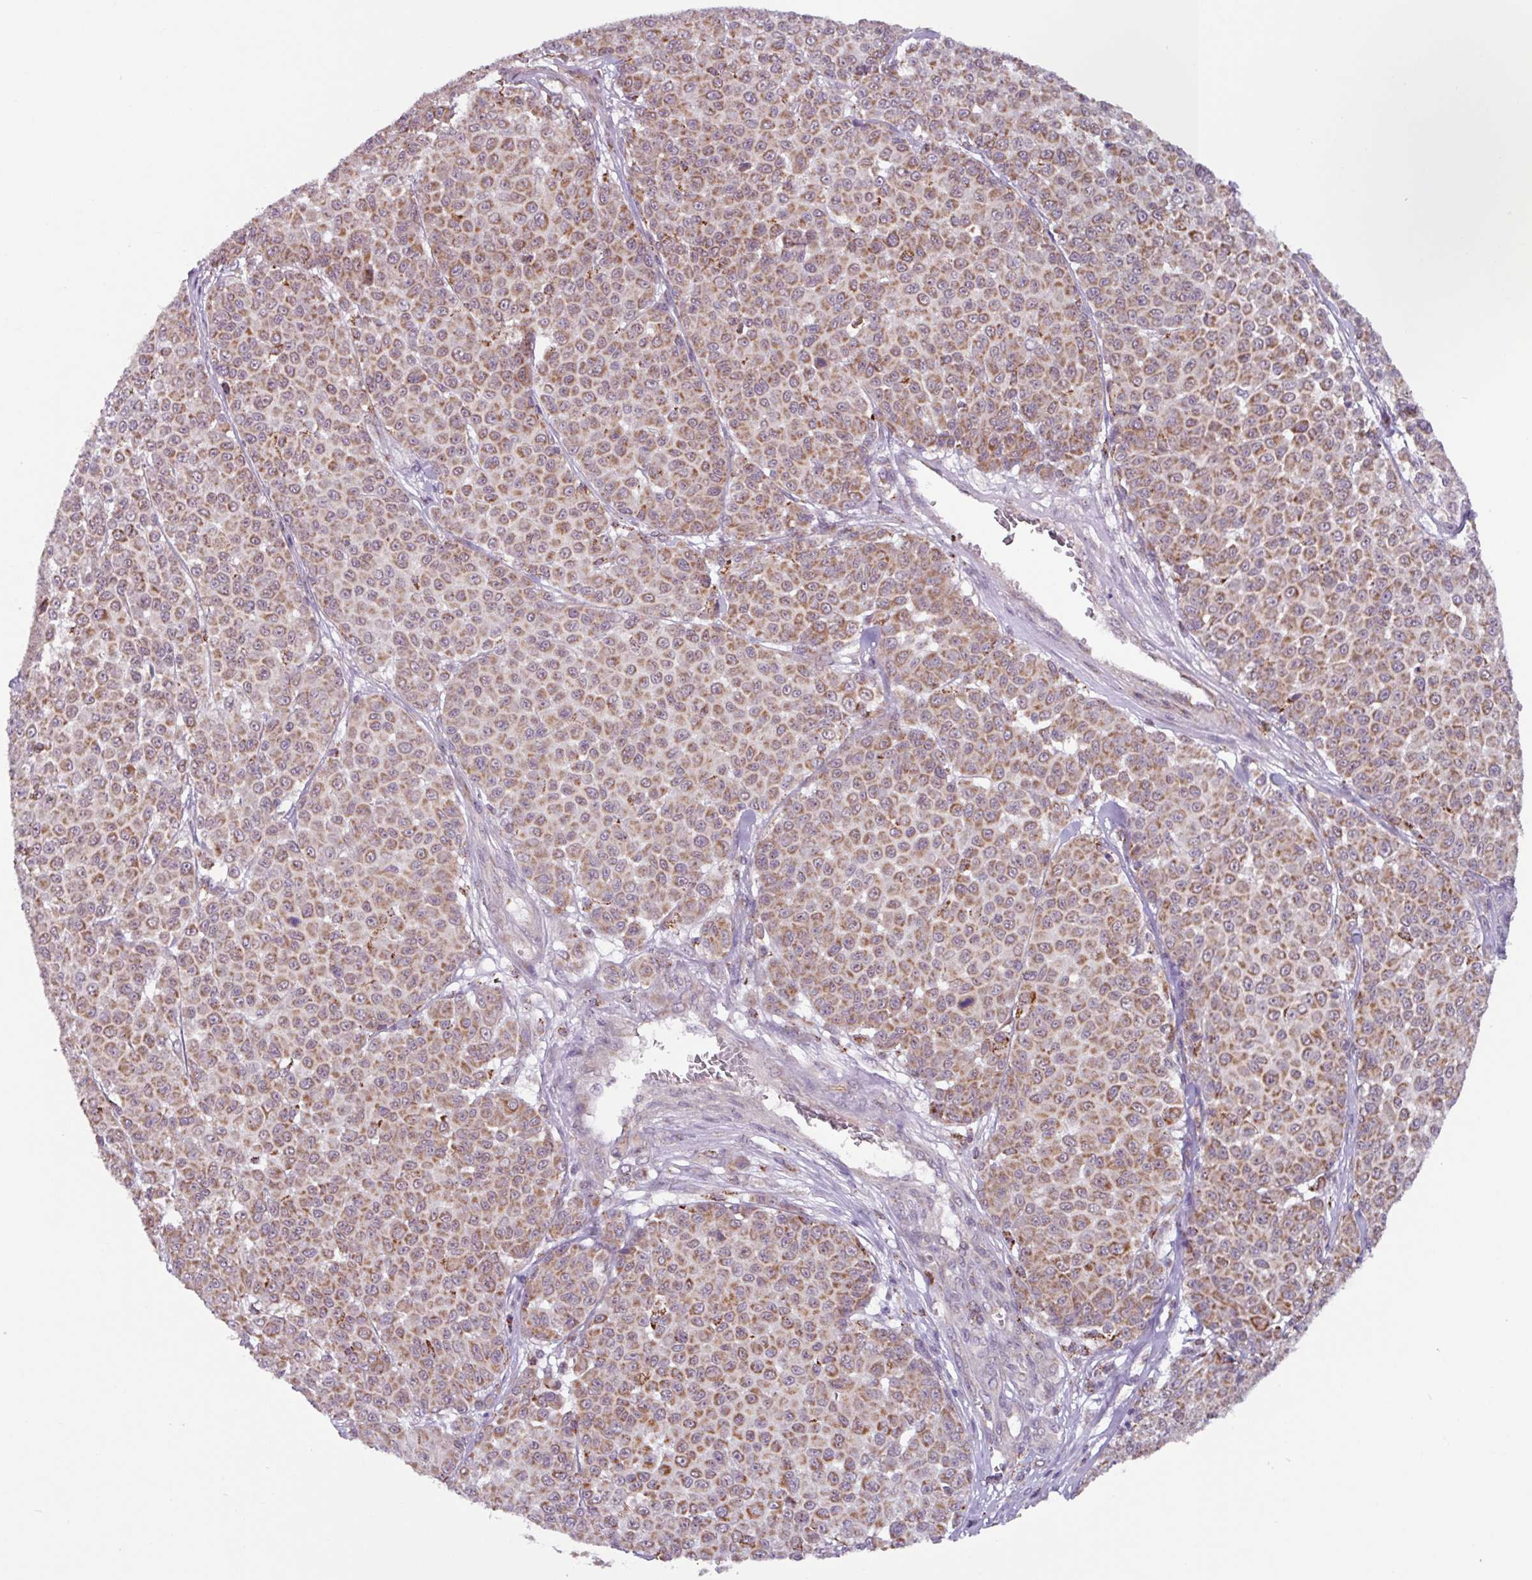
{"staining": {"intensity": "moderate", "quantity": ">75%", "location": "cytoplasmic/membranous"}, "tissue": "melanoma", "cell_type": "Tumor cells", "image_type": "cancer", "snomed": [{"axis": "morphology", "description": "Malignant melanoma, NOS"}, {"axis": "topography", "description": "Skin"}], "caption": "Moderate cytoplasmic/membranous staining is identified in approximately >75% of tumor cells in melanoma.", "gene": "AKIRIN1", "patient": {"sex": "male", "age": 46}}